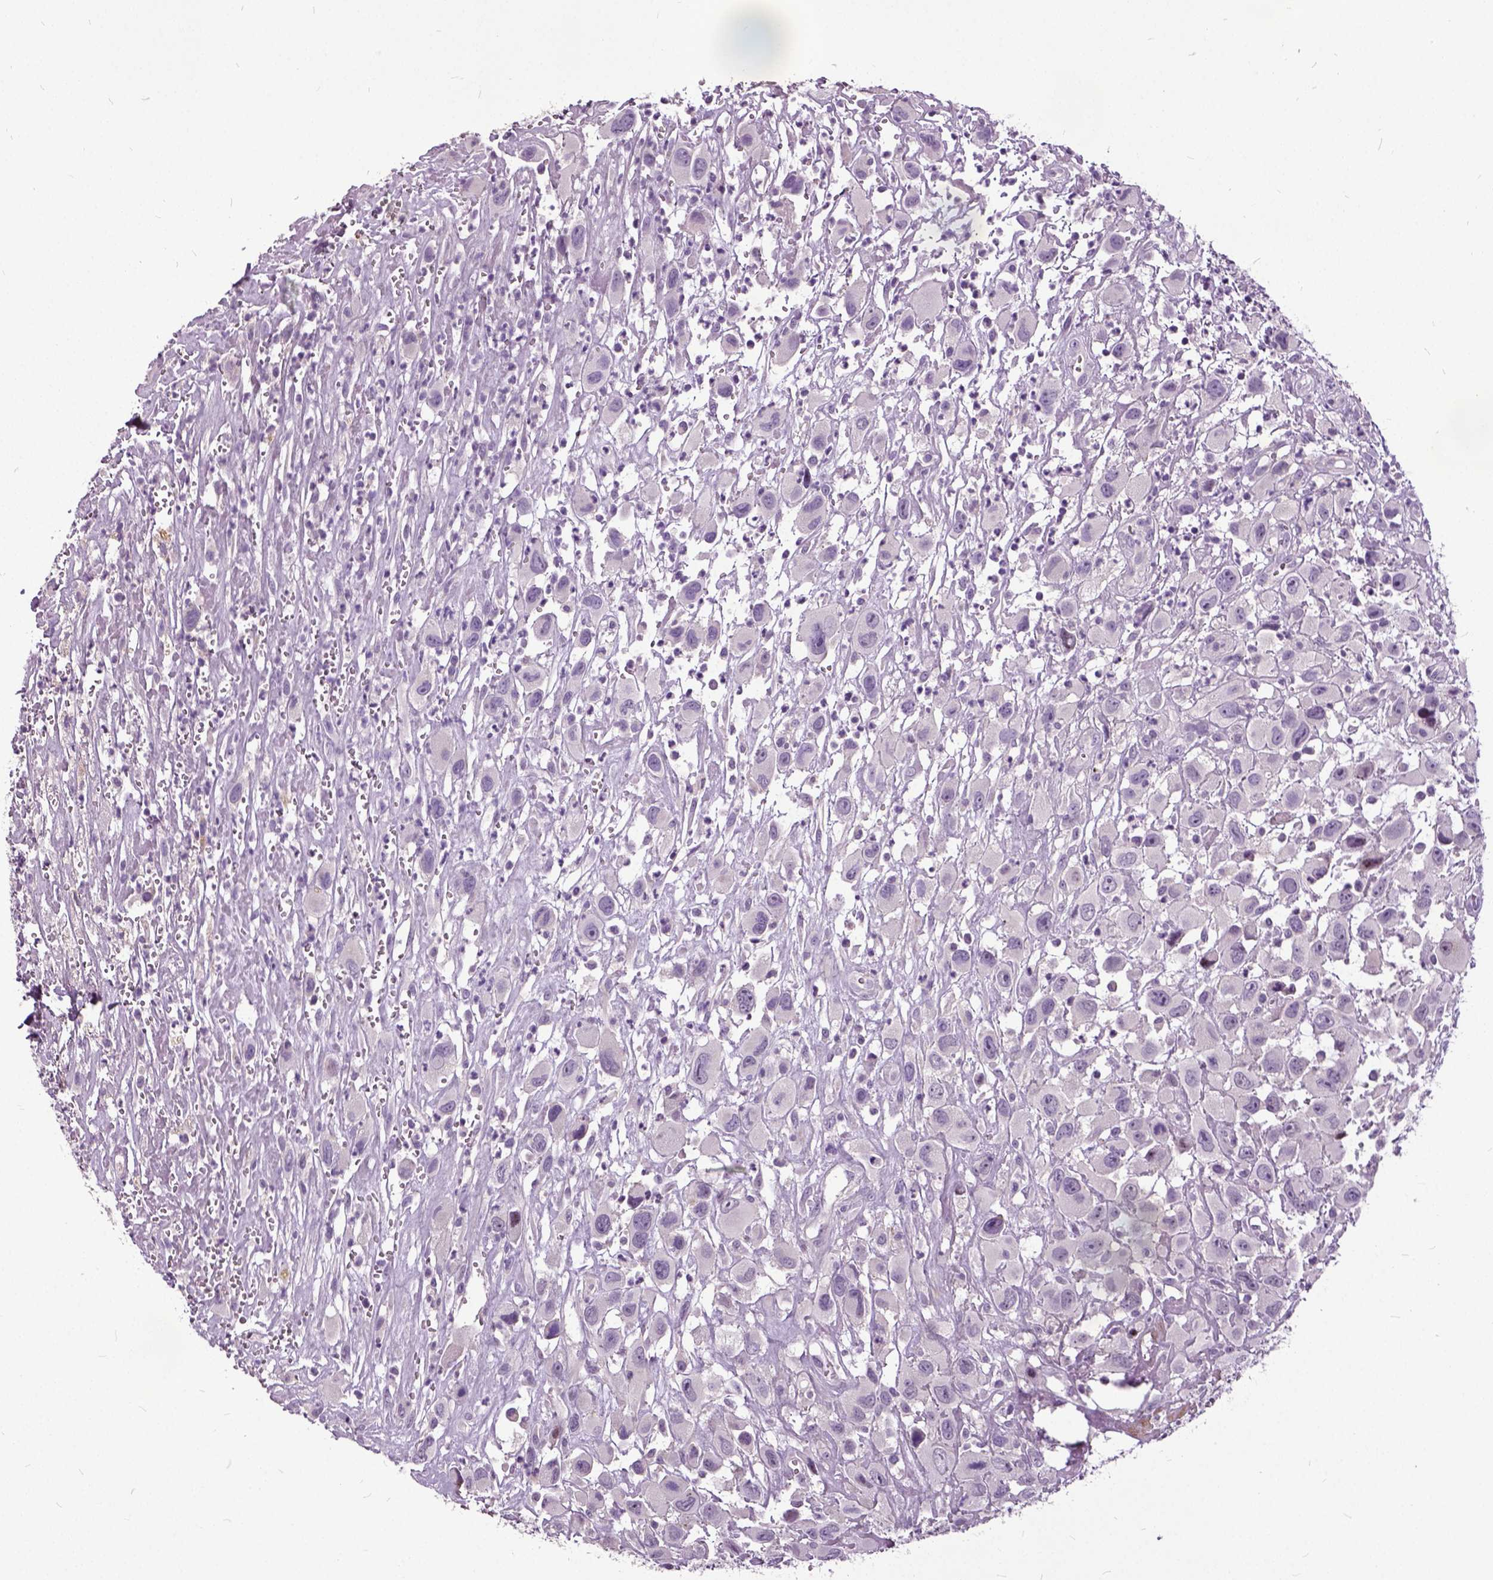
{"staining": {"intensity": "negative", "quantity": "none", "location": "none"}, "tissue": "head and neck cancer", "cell_type": "Tumor cells", "image_type": "cancer", "snomed": [{"axis": "morphology", "description": "Squamous cell carcinoma, NOS"}, {"axis": "morphology", "description": "Squamous cell carcinoma, metastatic, NOS"}, {"axis": "topography", "description": "Oral tissue"}, {"axis": "topography", "description": "Head-Neck"}], "caption": "Human metastatic squamous cell carcinoma (head and neck) stained for a protein using IHC exhibits no staining in tumor cells.", "gene": "ILRUN", "patient": {"sex": "female", "age": 85}}